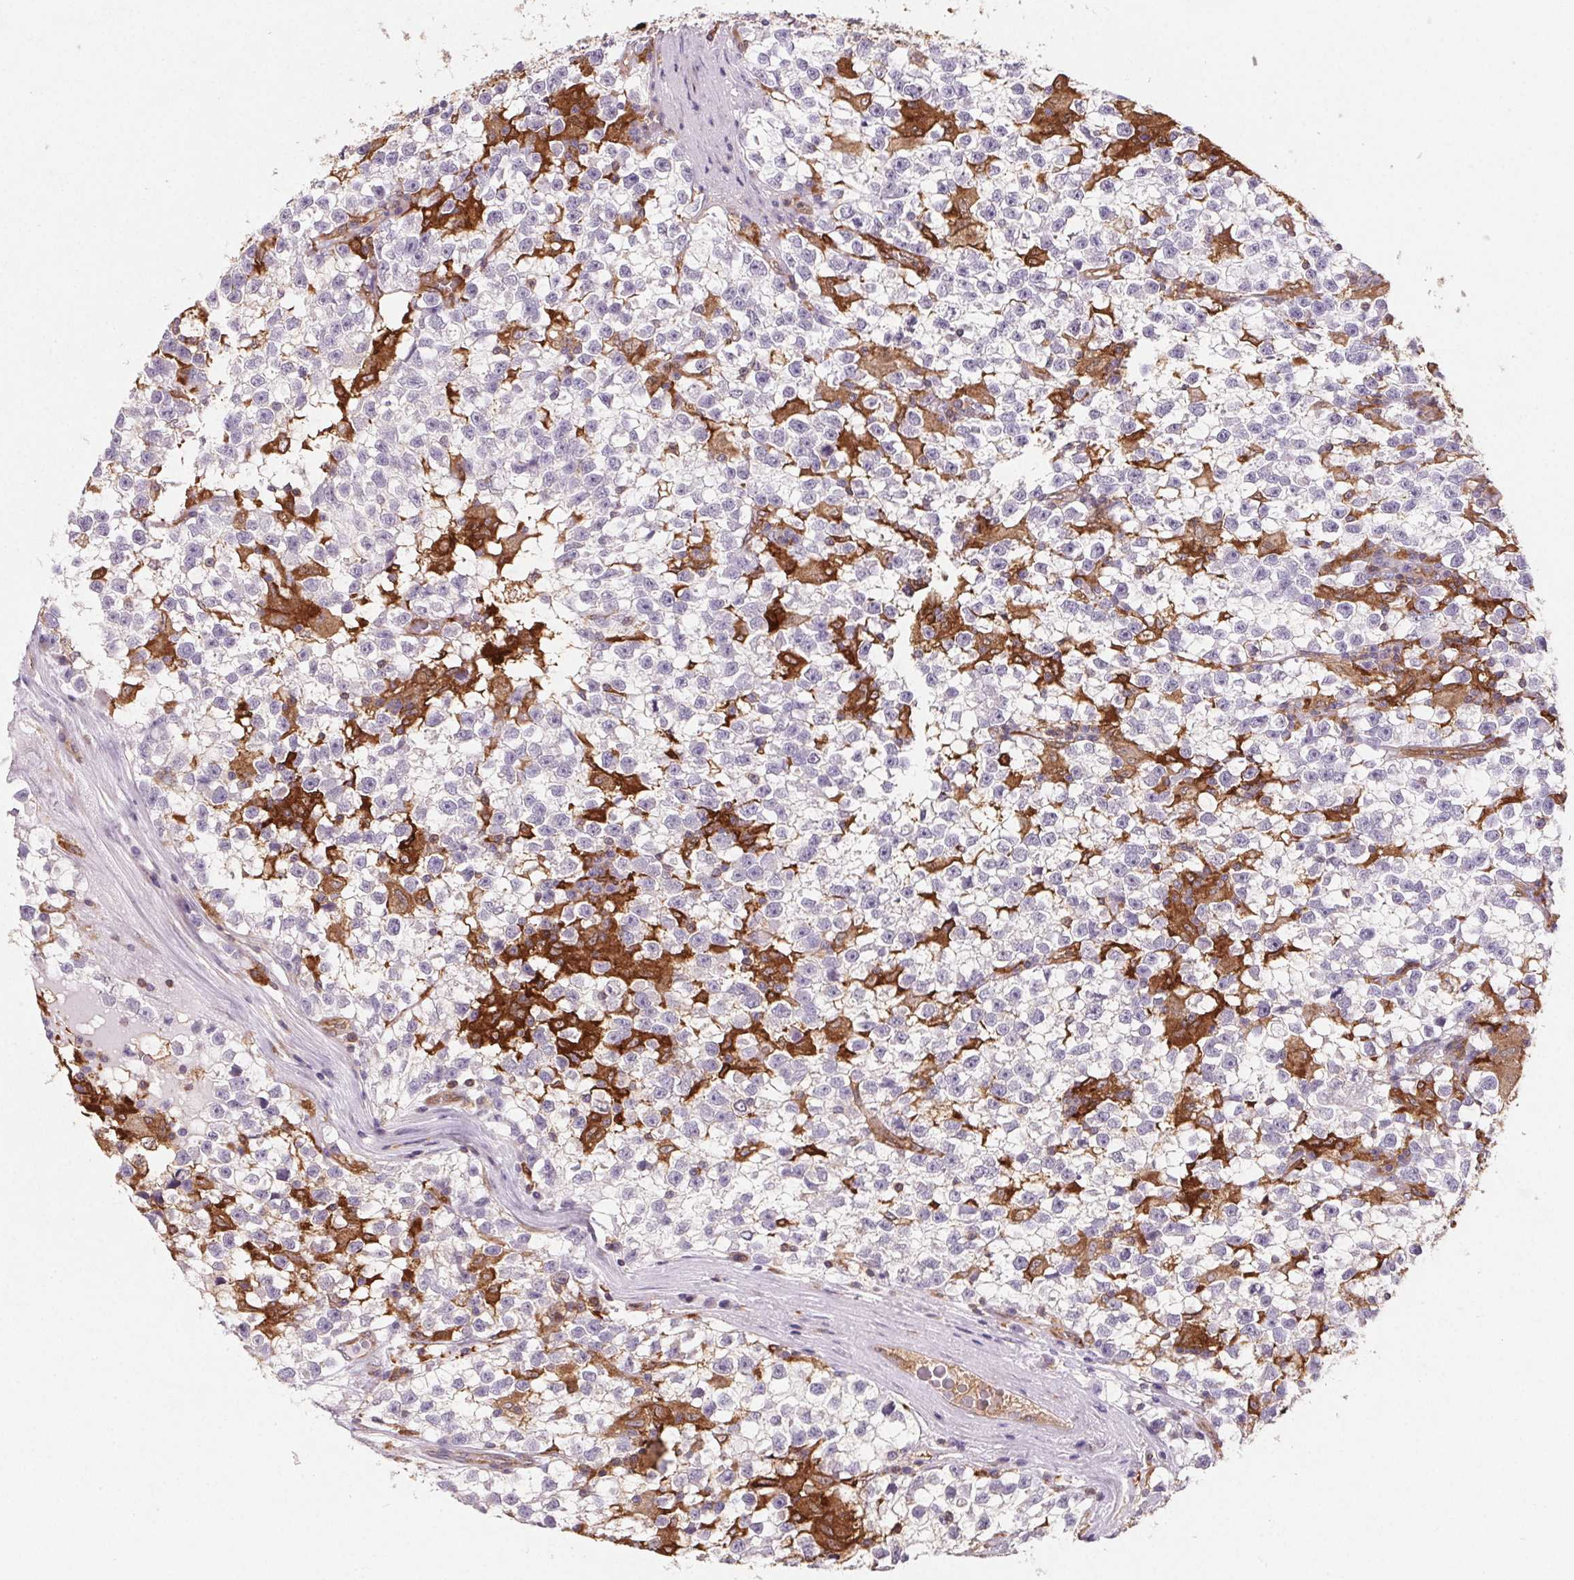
{"staining": {"intensity": "negative", "quantity": "none", "location": "none"}, "tissue": "testis cancer", "cell_type": "Tumor cells", "image_type": "cancer", "snomed": [{"axis": "morphology", "description": "Seminoma, NOS"}, {"axis": "topography", "description": "Testis"}], "caption": "Immunohistochemistry histopathology image of neoplastic tissue: testis cancer stained with DAB (3,3'-diaminobenzidine) displays no significant protein positivity in tumor cells.", "gene": "GBP1", "patient": {"sex": "male", "age": 31}}